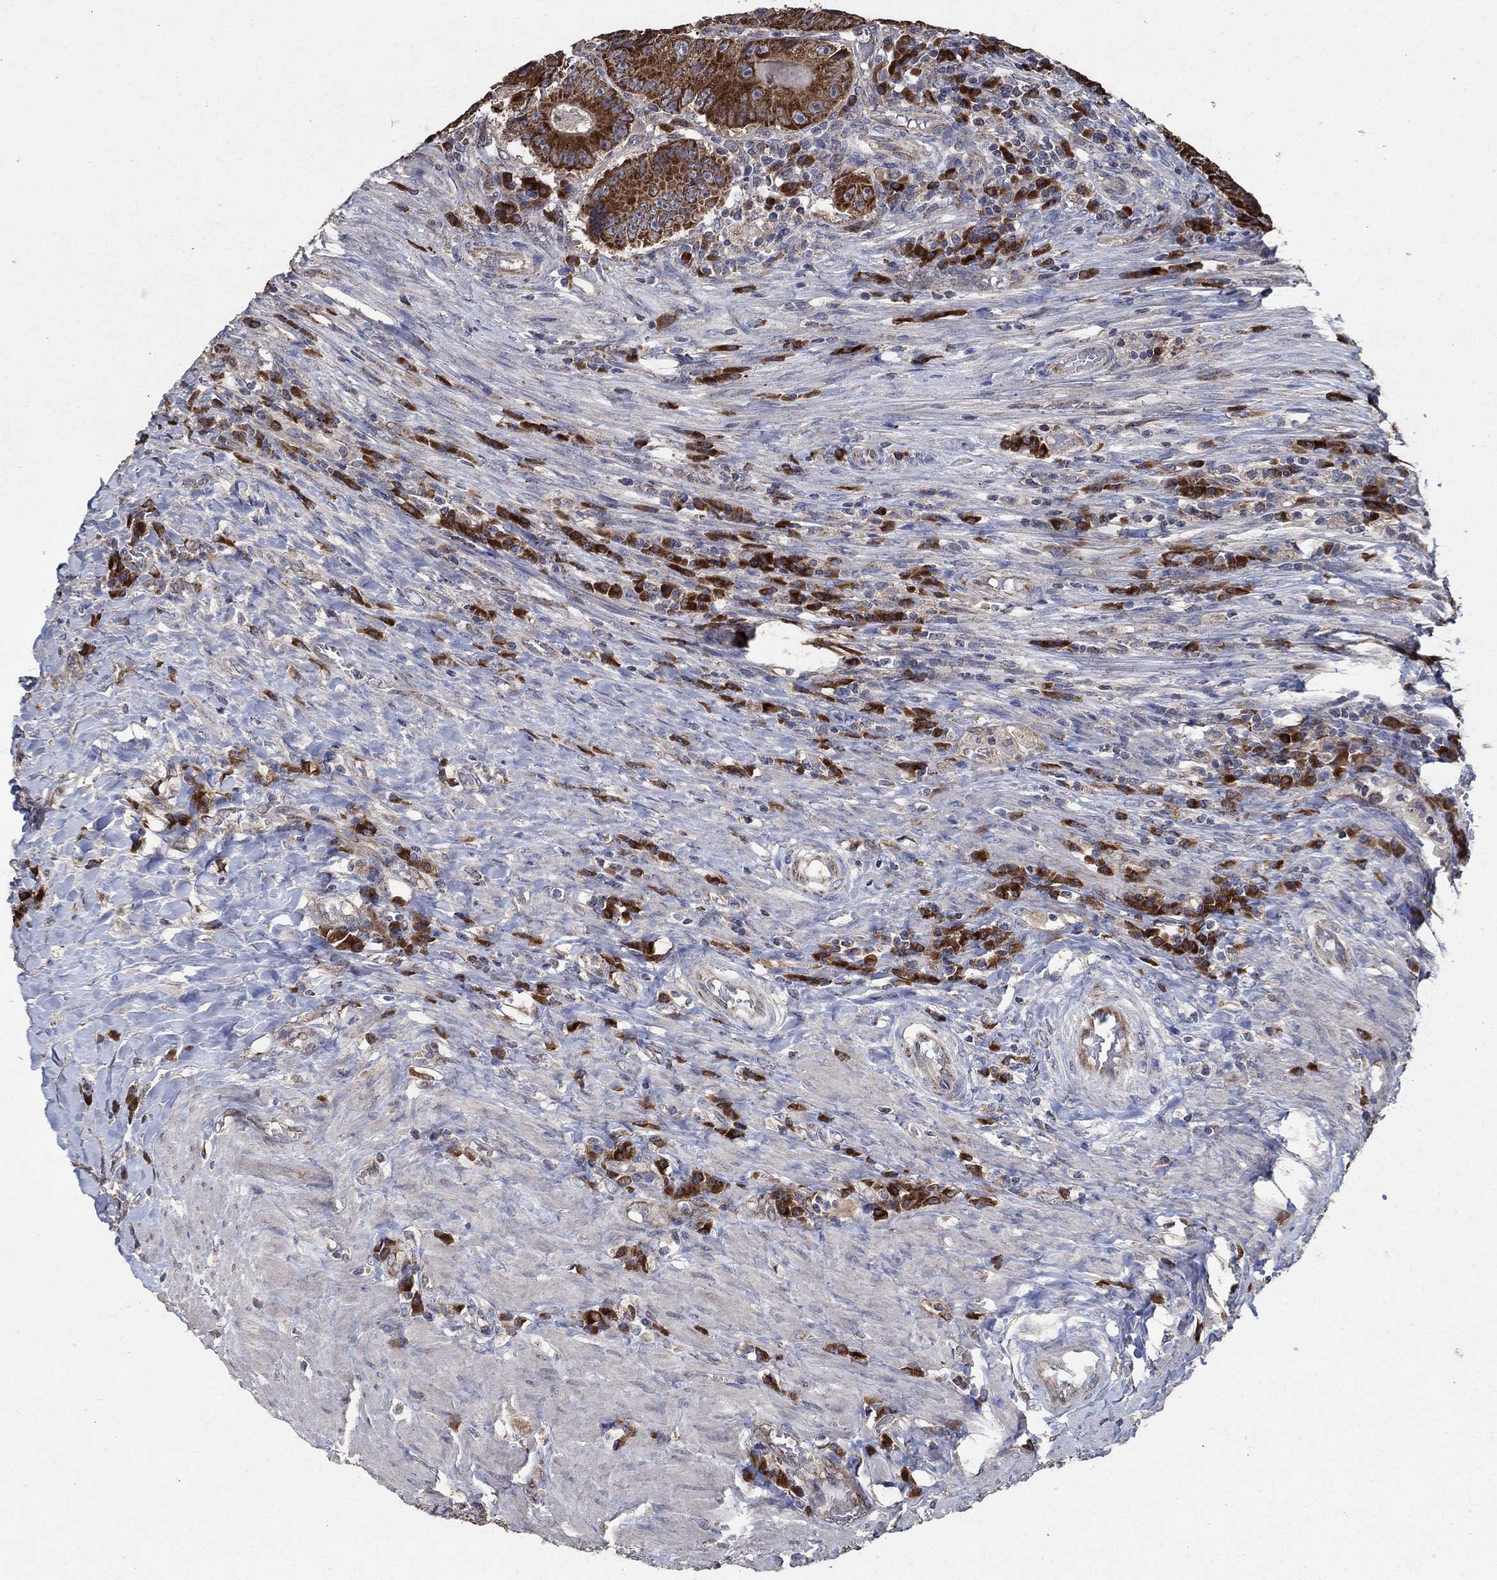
{"staining": {"intensity": "strong", "quantity": ">75%", "location": "cytoplasmic/membranous"}, "tissue": "colorectal cancer", "cell_type": "Tumor cells", "image_type": "cancer", "snomed": [{"axis": "morphology", "description": "Adenocarcinoma, NOS"}, {"axis": "topography", "description": "Colon"}], "caption": "Immunohistochemical staining of human colorectal cancer reveals high levels of strong cytoplasmic/membranous protein positivity in approximately >75% of tumor cells. Ihc stains the protein in brown and the nuclei are stained blue.", "gene": "HID1", "patient": {"sex": "female", "age": 86}}